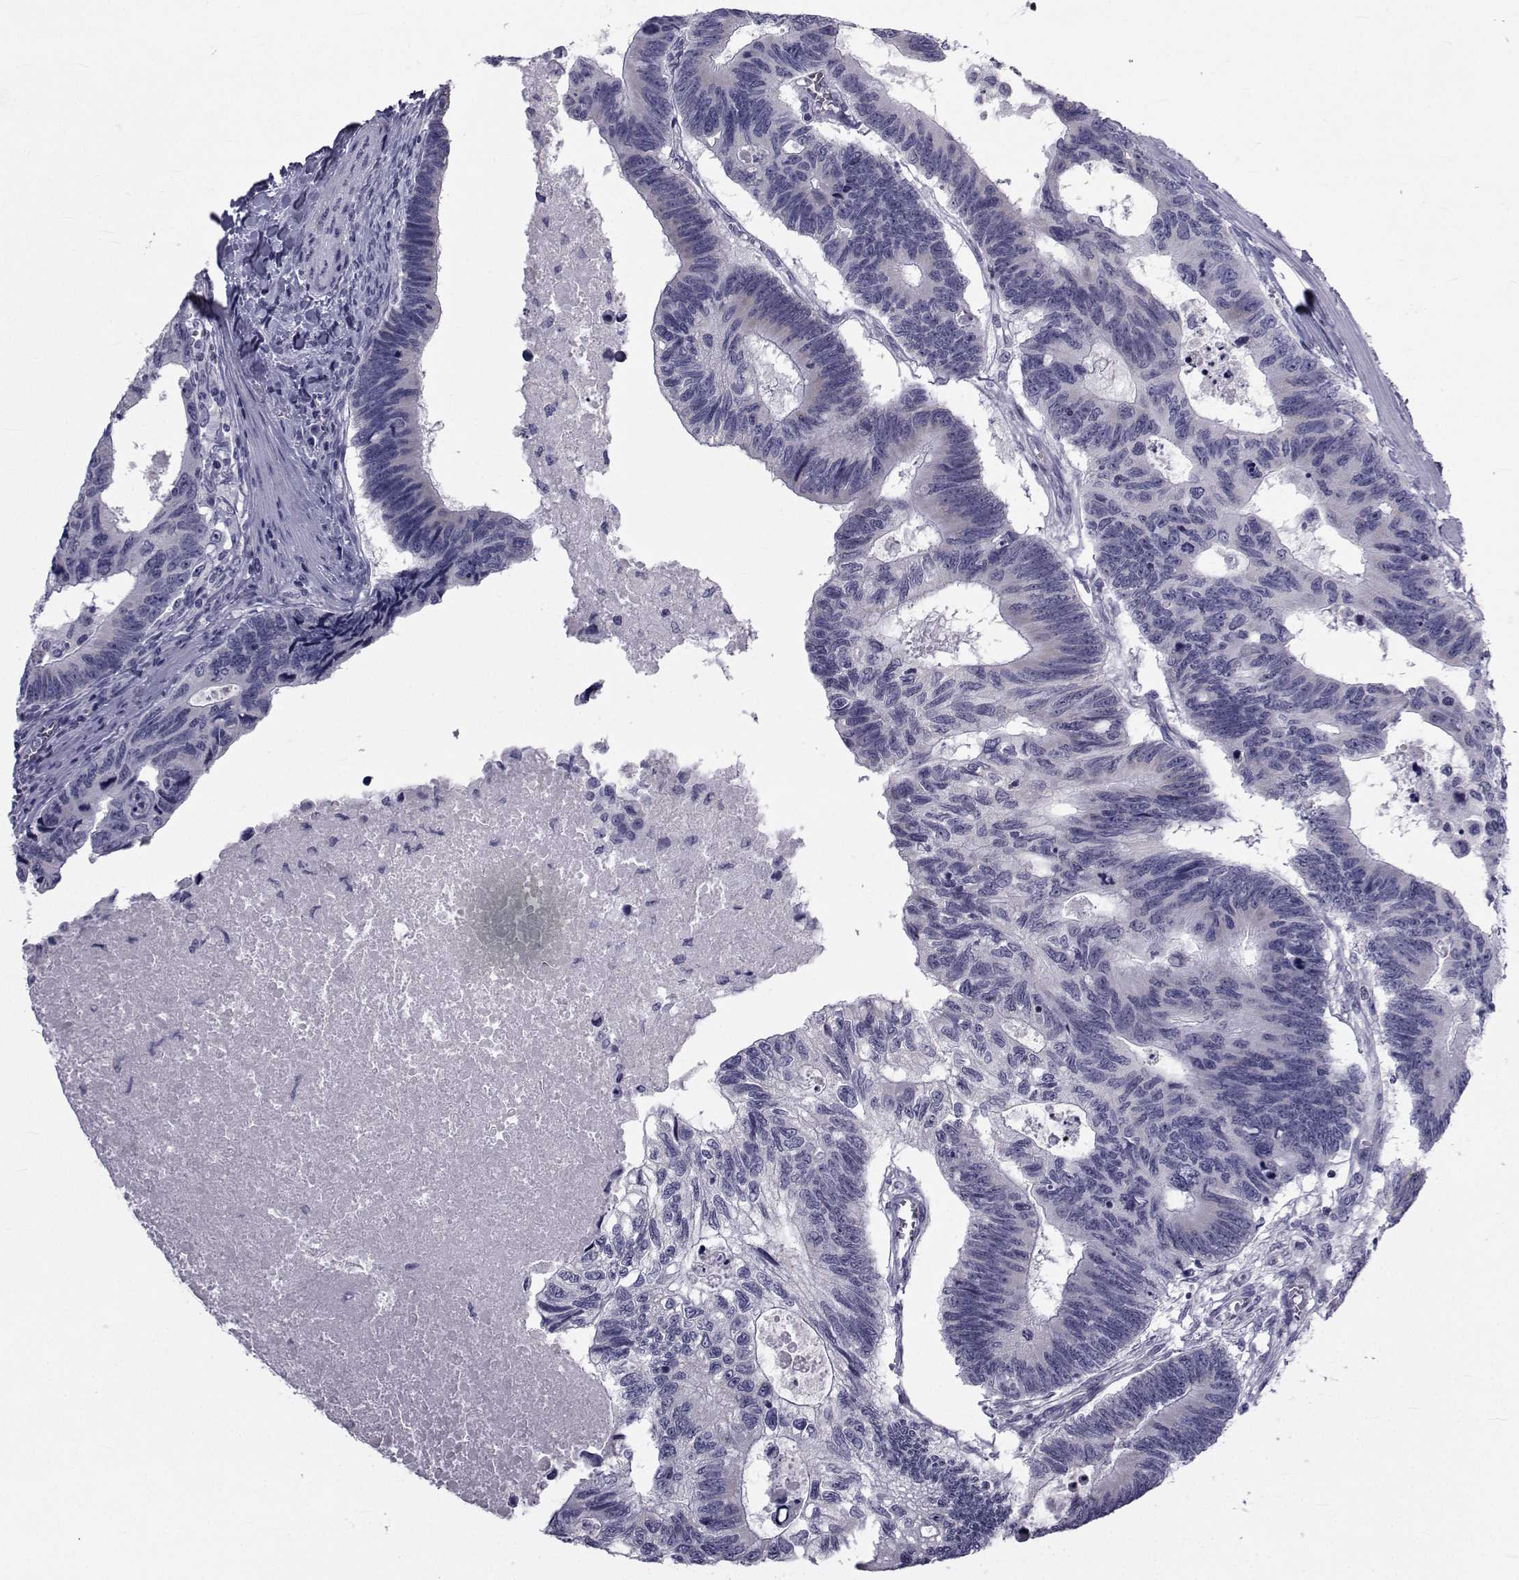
{"staining": {"intensity": "negative", "quantity": "none", "location": "none"}, "tissue": "colorectal cancer", "cell_type": "Tumor cells", "image_type": "cancer", "snomed": [{"axis": "morphology", "description": "Adenocarcinoma, NOS"}, {"axis": "topography", "description": "Colon"}], "caption": "This is an immunohistochemistry (IHC) photomicrograph of human colorectal adenocarcinoma. There is no staining in tumor cells.", "gene": "FDXR", "patient": {"sex": "female", "age": 77}}